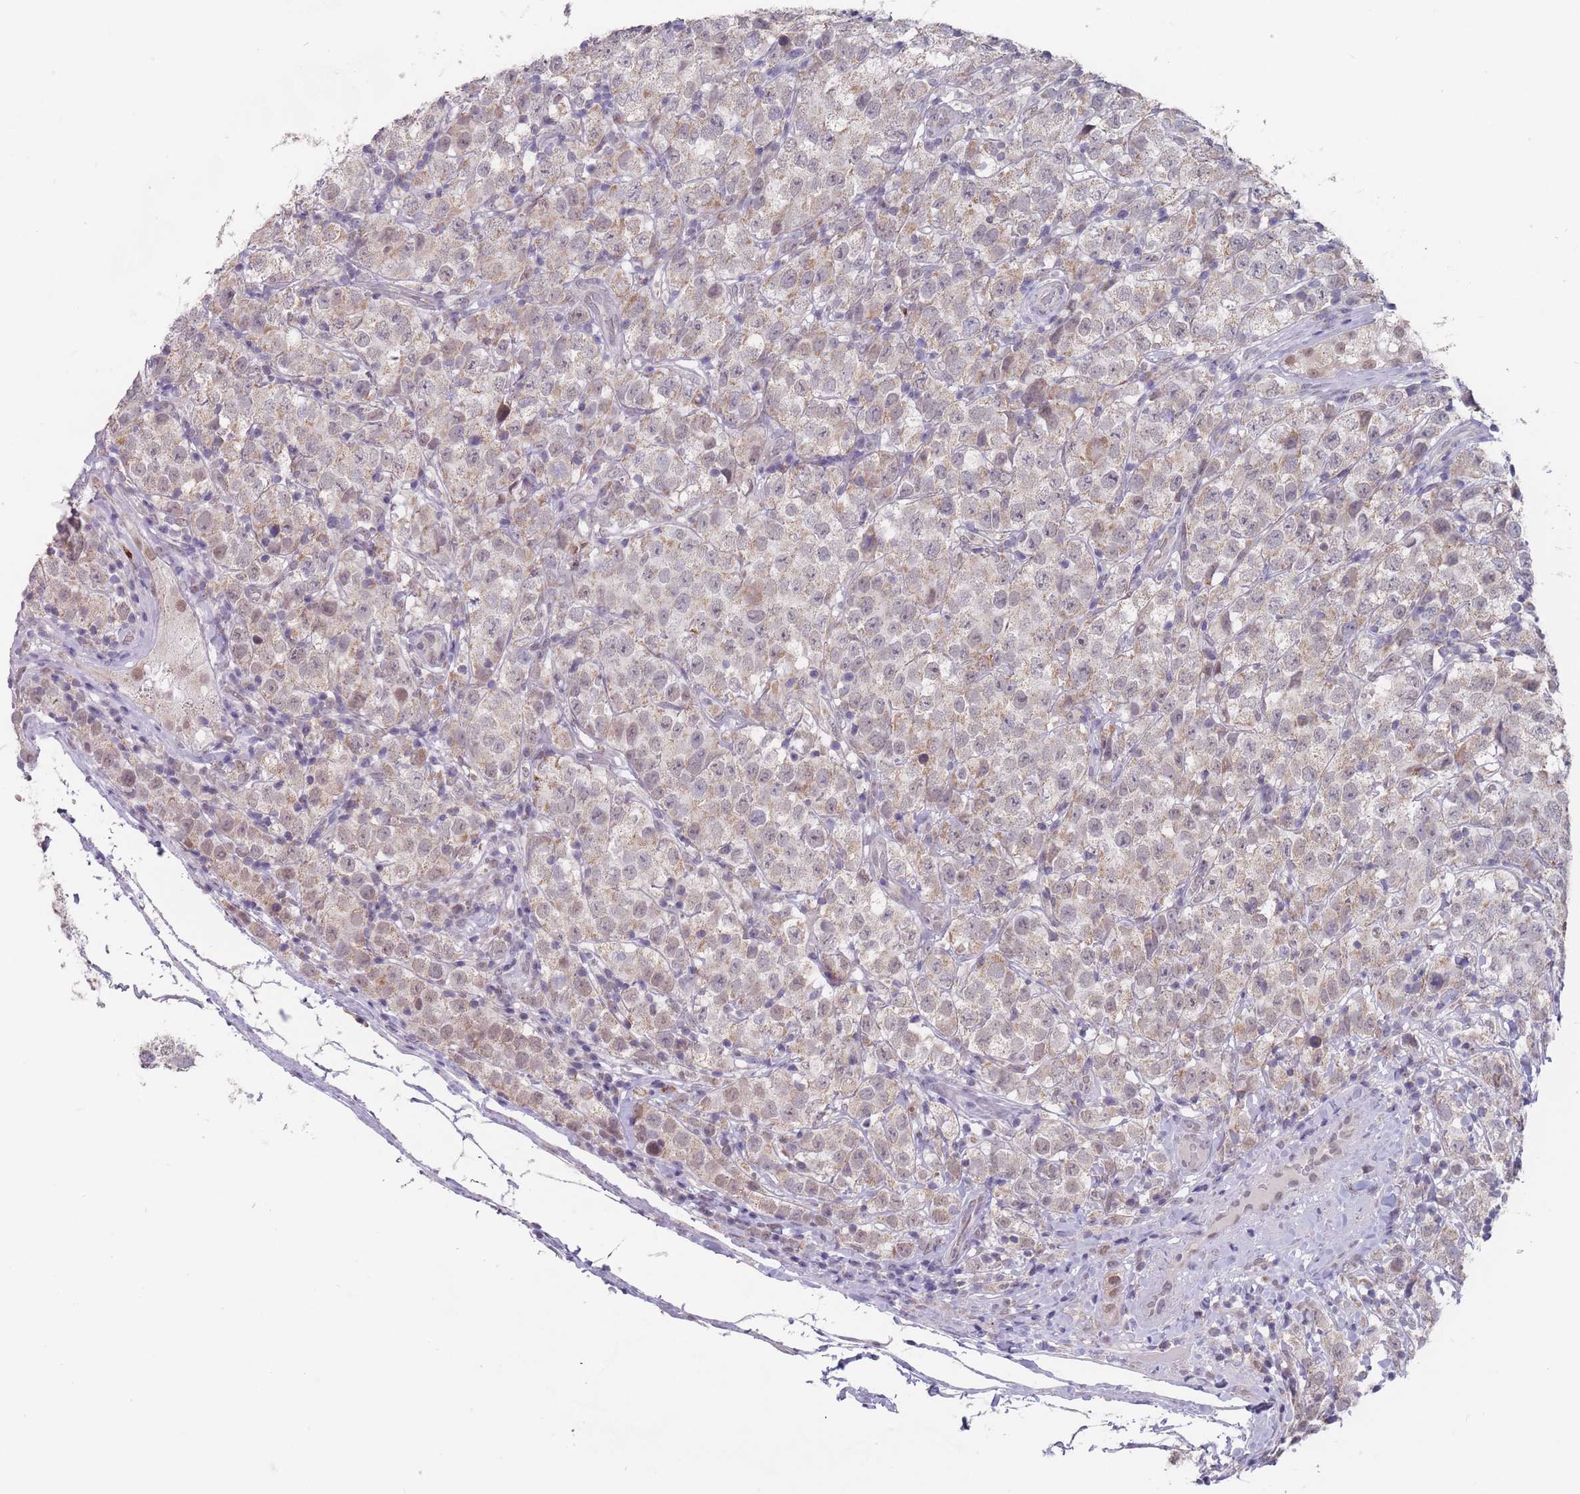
{"staining": {"intensity": "weak", "quantity": "25%-75%", "location": "cytoplasmic/membranous"}, "tissue": "testis cancer", "cell_type": "Tumor cells", "image_type": "cancer", "snomed": [{"axis": "morphology", "description": "Seminoma, NOS"}, {"axis": "morphology", "description": "Carcinoma, Embryonal, NOS"}, {"axis": "topography", "description": "Testis"}], "caption": "Weak cytoplasmic/membranous protein staining is identified in approximately 25%-75% of tumor cells in embryonal carcinoma (testis). The staining was performed using DAB to visualize the protein expression in brown, while the nuclei were stained in blue with hematoxylin (Magnification: 20x).", "gene": "PEX7", "patient": {"sex": "male", "age": 41}}